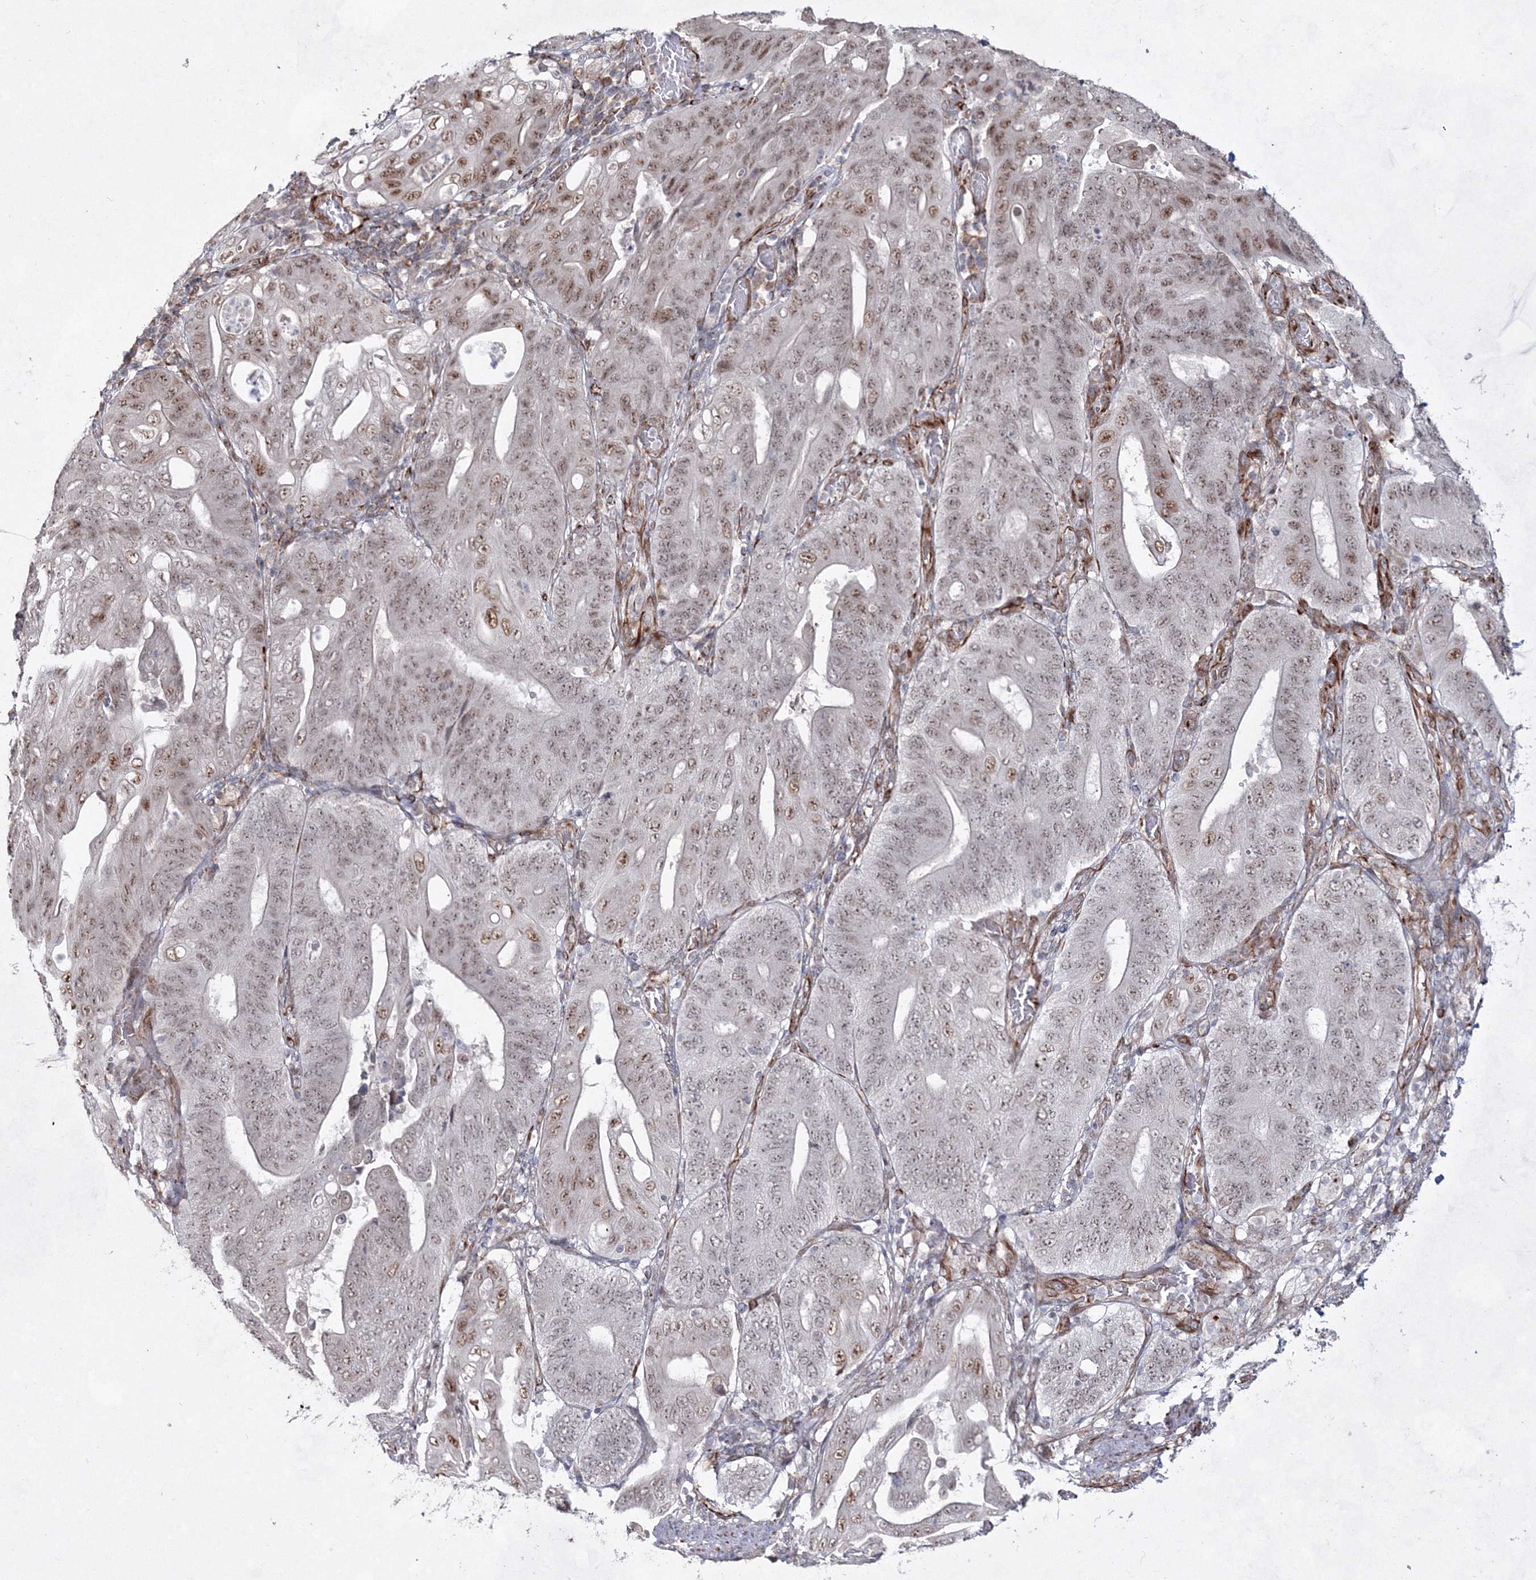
{"staining": {"intensity": "weak", "quantity": ">75%", "location": "nuclear"}, "tissue": "stomach cancer", "cell_type": "Tumor cells", "image_type": "cancer", "snomed": [{"axis": "morphology", "description": "Adenocarcinoma, NOS"}, {"axis": "topography", "description": "Stomach"}], "caption": "Protein positivity by IHC exhibits weak nuclear expression in about >75% of tumor cells in stomach cancer (adenocarcinoma). (Brightfield microscopy of DAB IHC at high magnification).", "gene": "SNIP1", "patient": {"sex": "female", "age": 73}}